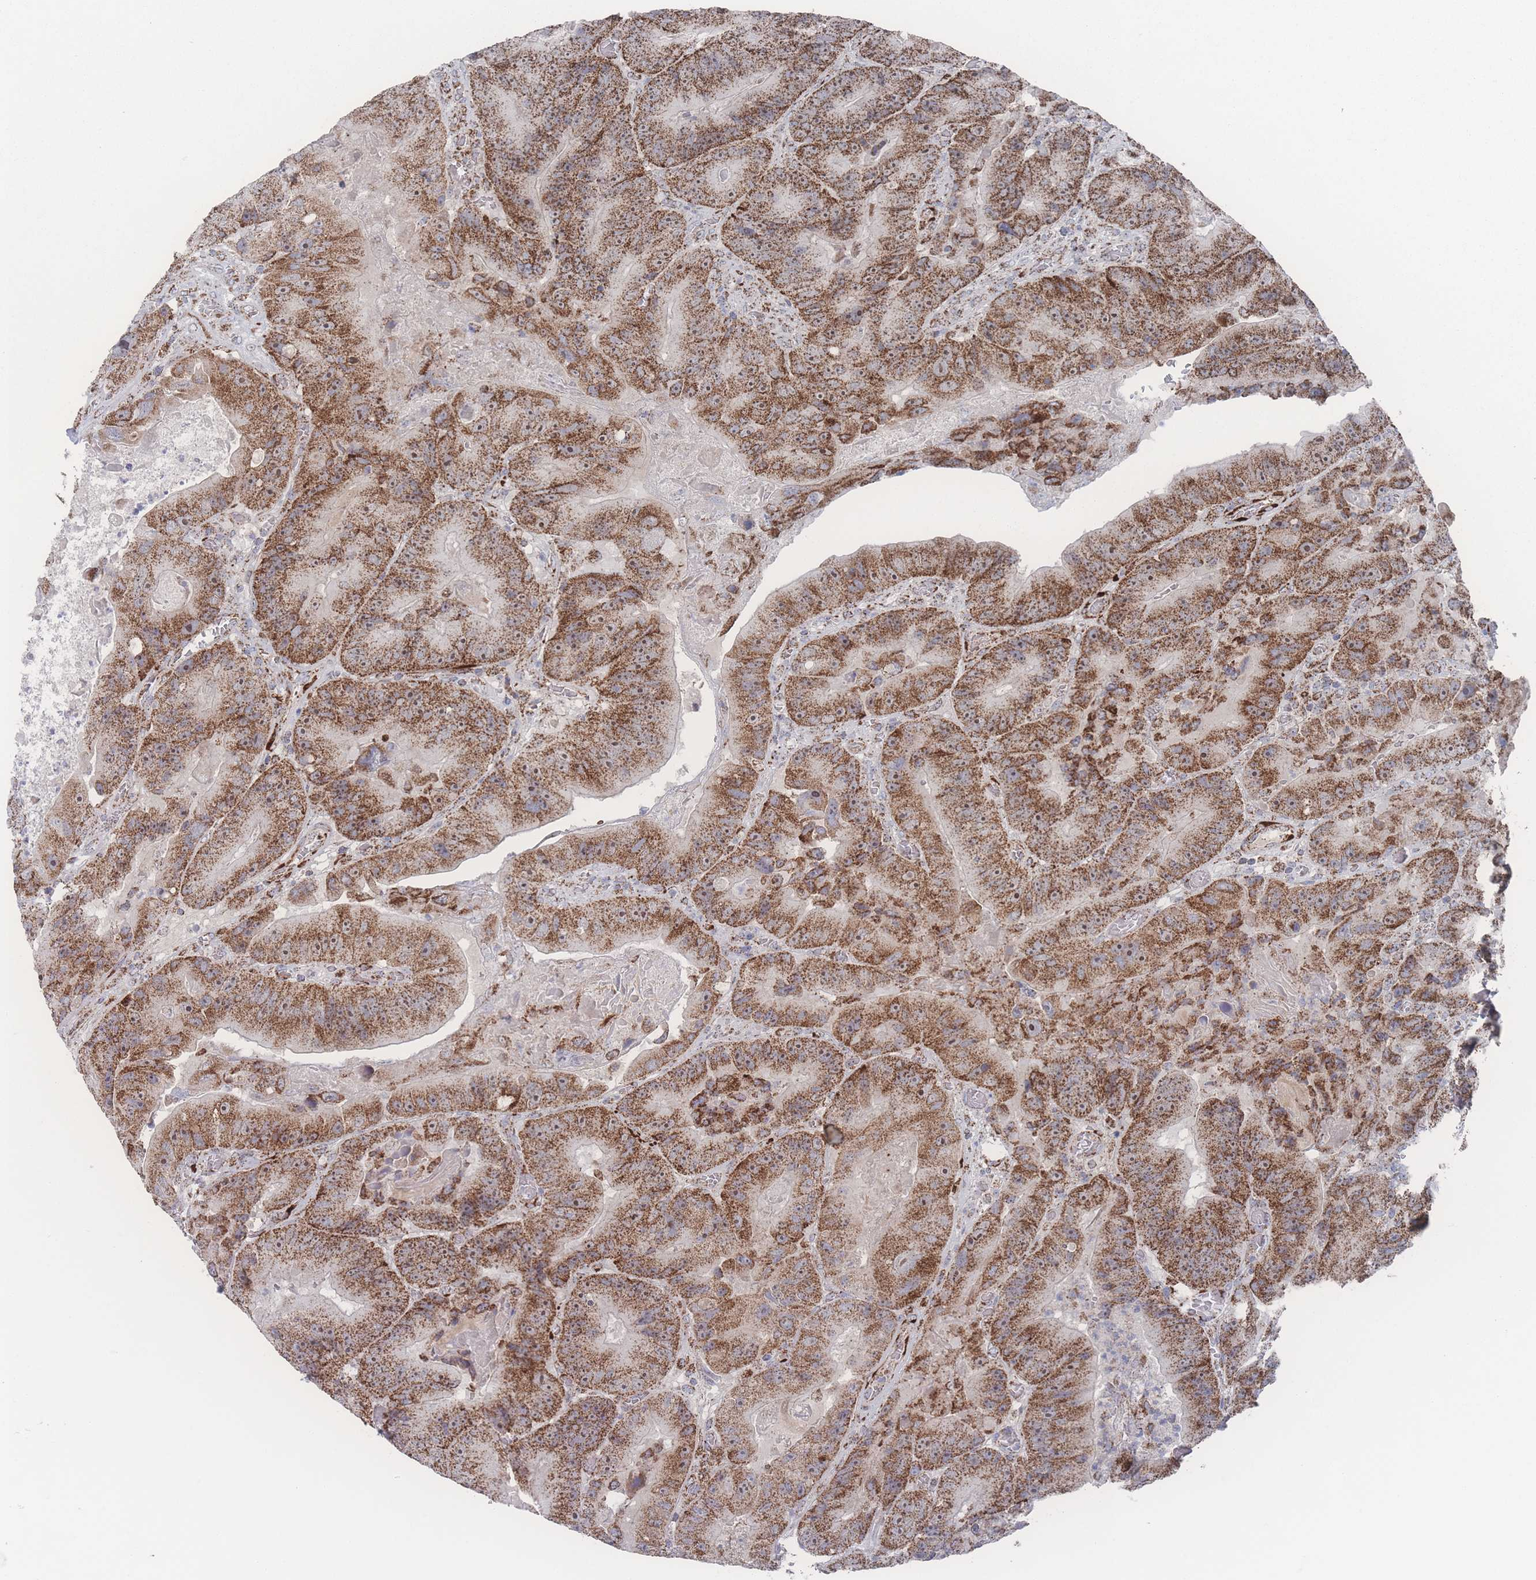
{"staining": {"intensity": "strong", "quantity": ">75%", "location": "cytoplasmic/membranous,nuclear"}, "tissue": "colorectal cancer", "cell_type": "Tumor cells", "image_type": "cancer", "snomed": [{"axis": "morphology", "description": "Adenocarcinoma, NOS"}, {"axis": "topography", "description": "Colon"}], "caption": "Colorectal adenocarcinoma was stained to show a protein in brown. There is high levels of strong cytoplasmic/membranous and nuclear staining in approximately >75% of tumor cells.", "gene": "PEX14", "patient": {"sex": "female", "age": 86}}